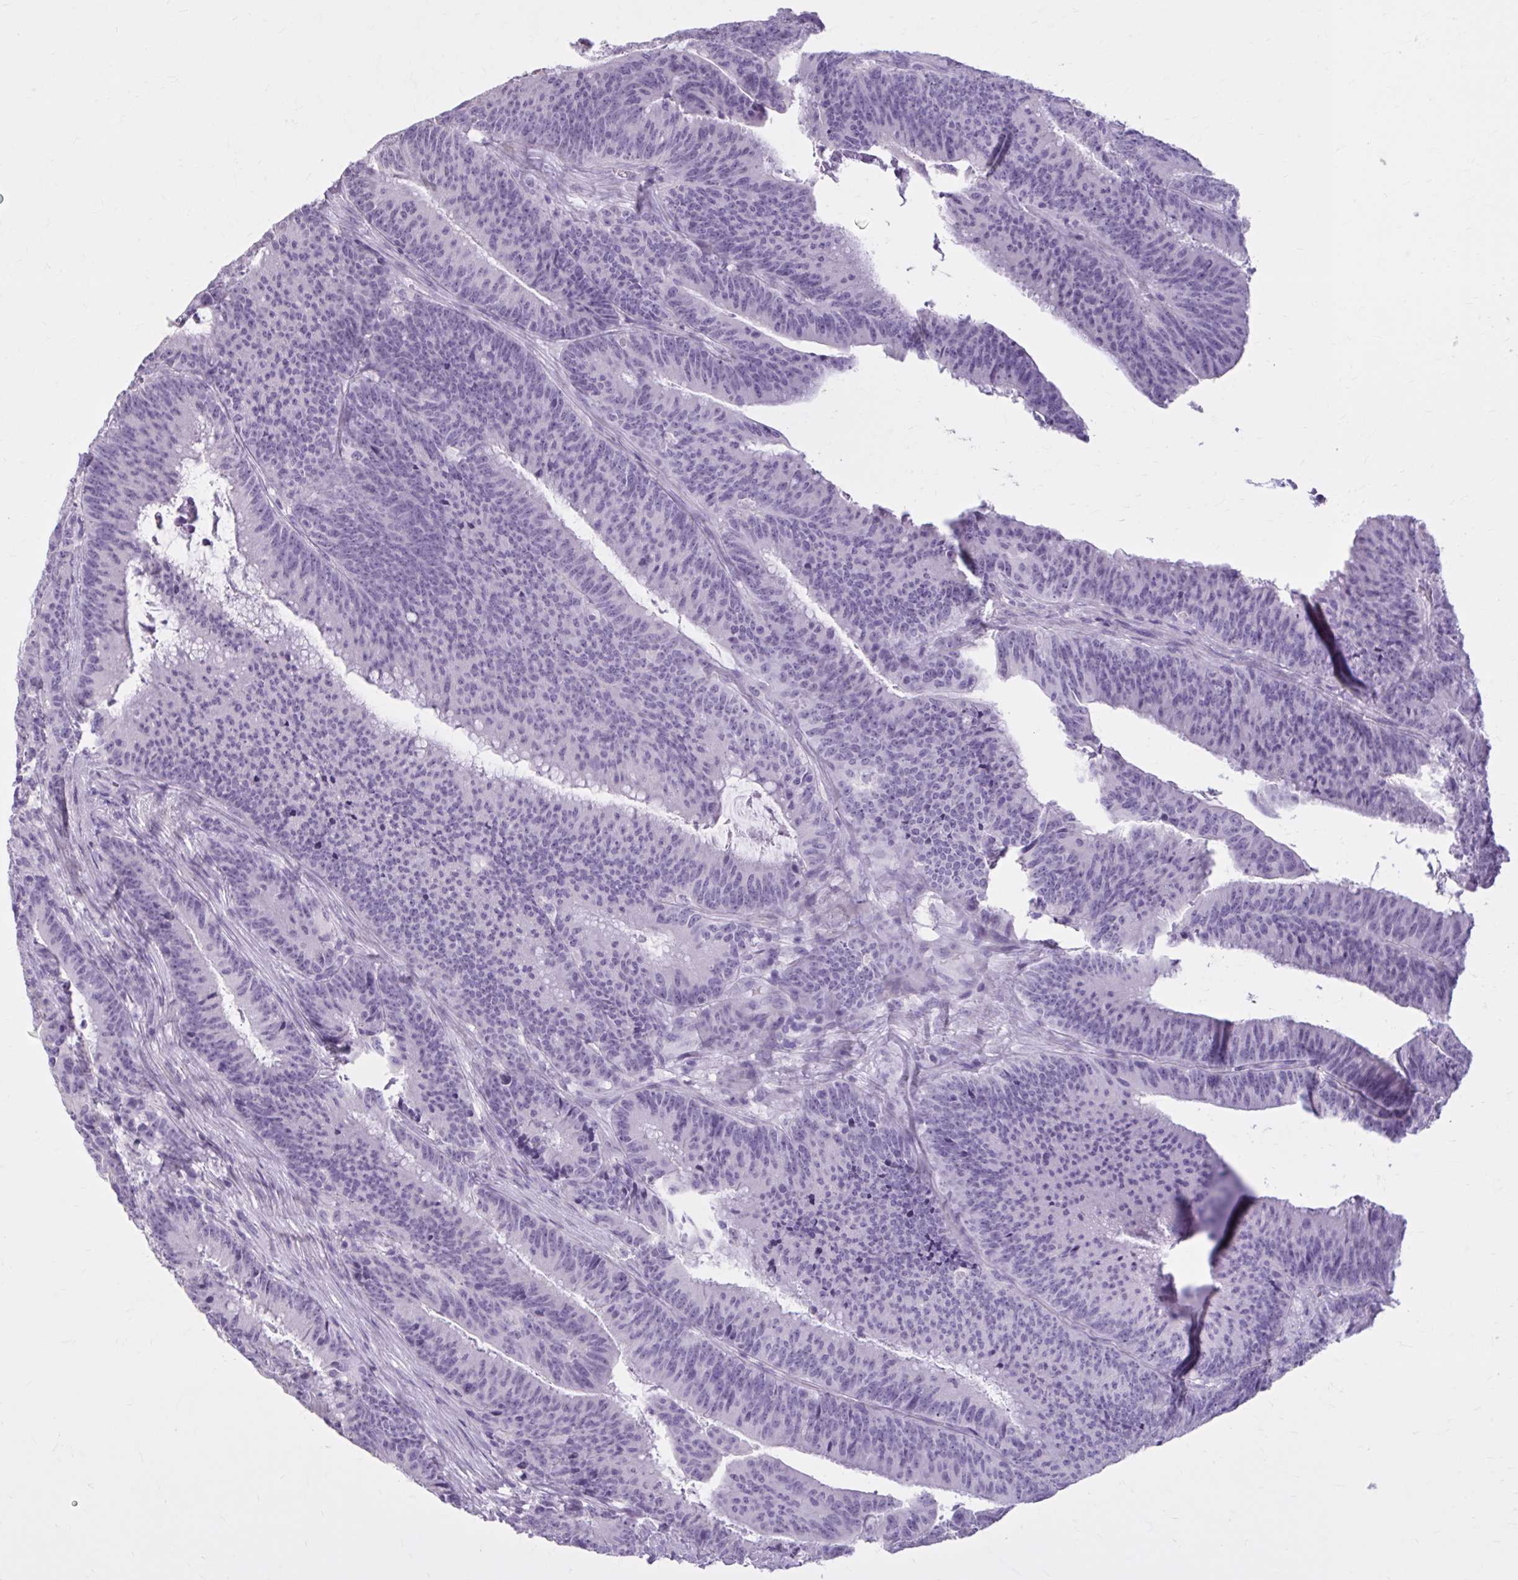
{"staining": {"intensity": "negative", "quantity": "none", "location": "none"}, "tissue": "colorectal cancer", "cell_type": "Tumor cells", "image_type": "cancer", "snomed": [{"axis": "morphology", "description": "Adenocarcinoma, NOS"}, {"axis": "topography", "description": "Colon"}], "caption": "There is no significant staining in tumor cells of adenocarcinoma (colorectal).", "gene": "OR4B1", "patient": {"sex": "female", "age": 78}}